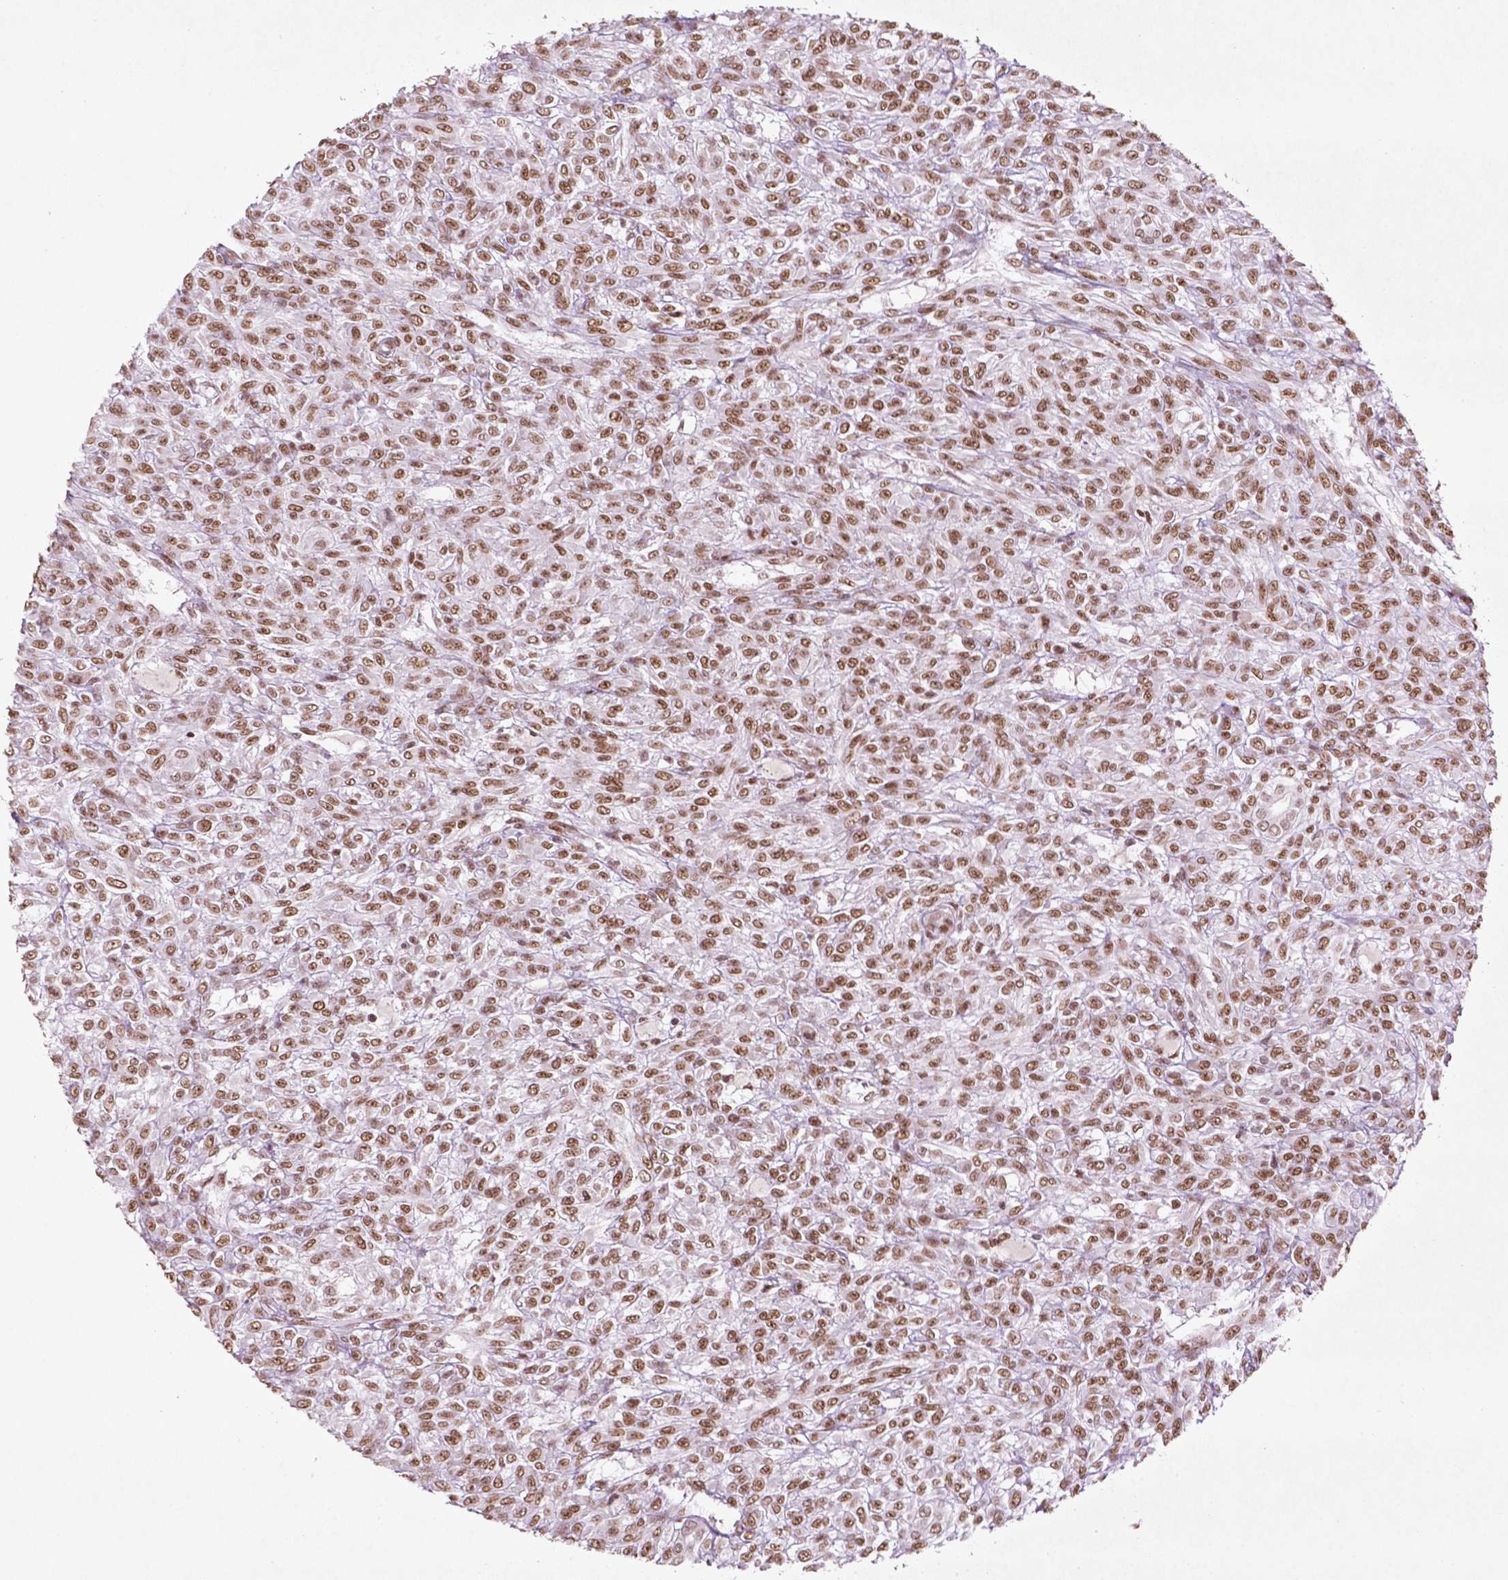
{"staining": {"intensity": "moderate", "quantity": ">75%", "location": "nuclear"}, "tissue": "renal cancer", "cell_type": "Tumor cells", "image_type": "cancer", "snomed": [{"axis": "morphology", "description": "Adenocarcinoma, NOS"}, {"axis": "topography", "description": "Kidney"}], "caption": "The micrograph exhibits a brown stain indicating the presence of a protein in the nuclear of tumor cells in renal cancer (adenocarcinoma).", "gene": "HMG20B", "patient": {"sex": "male", "age": 58}}